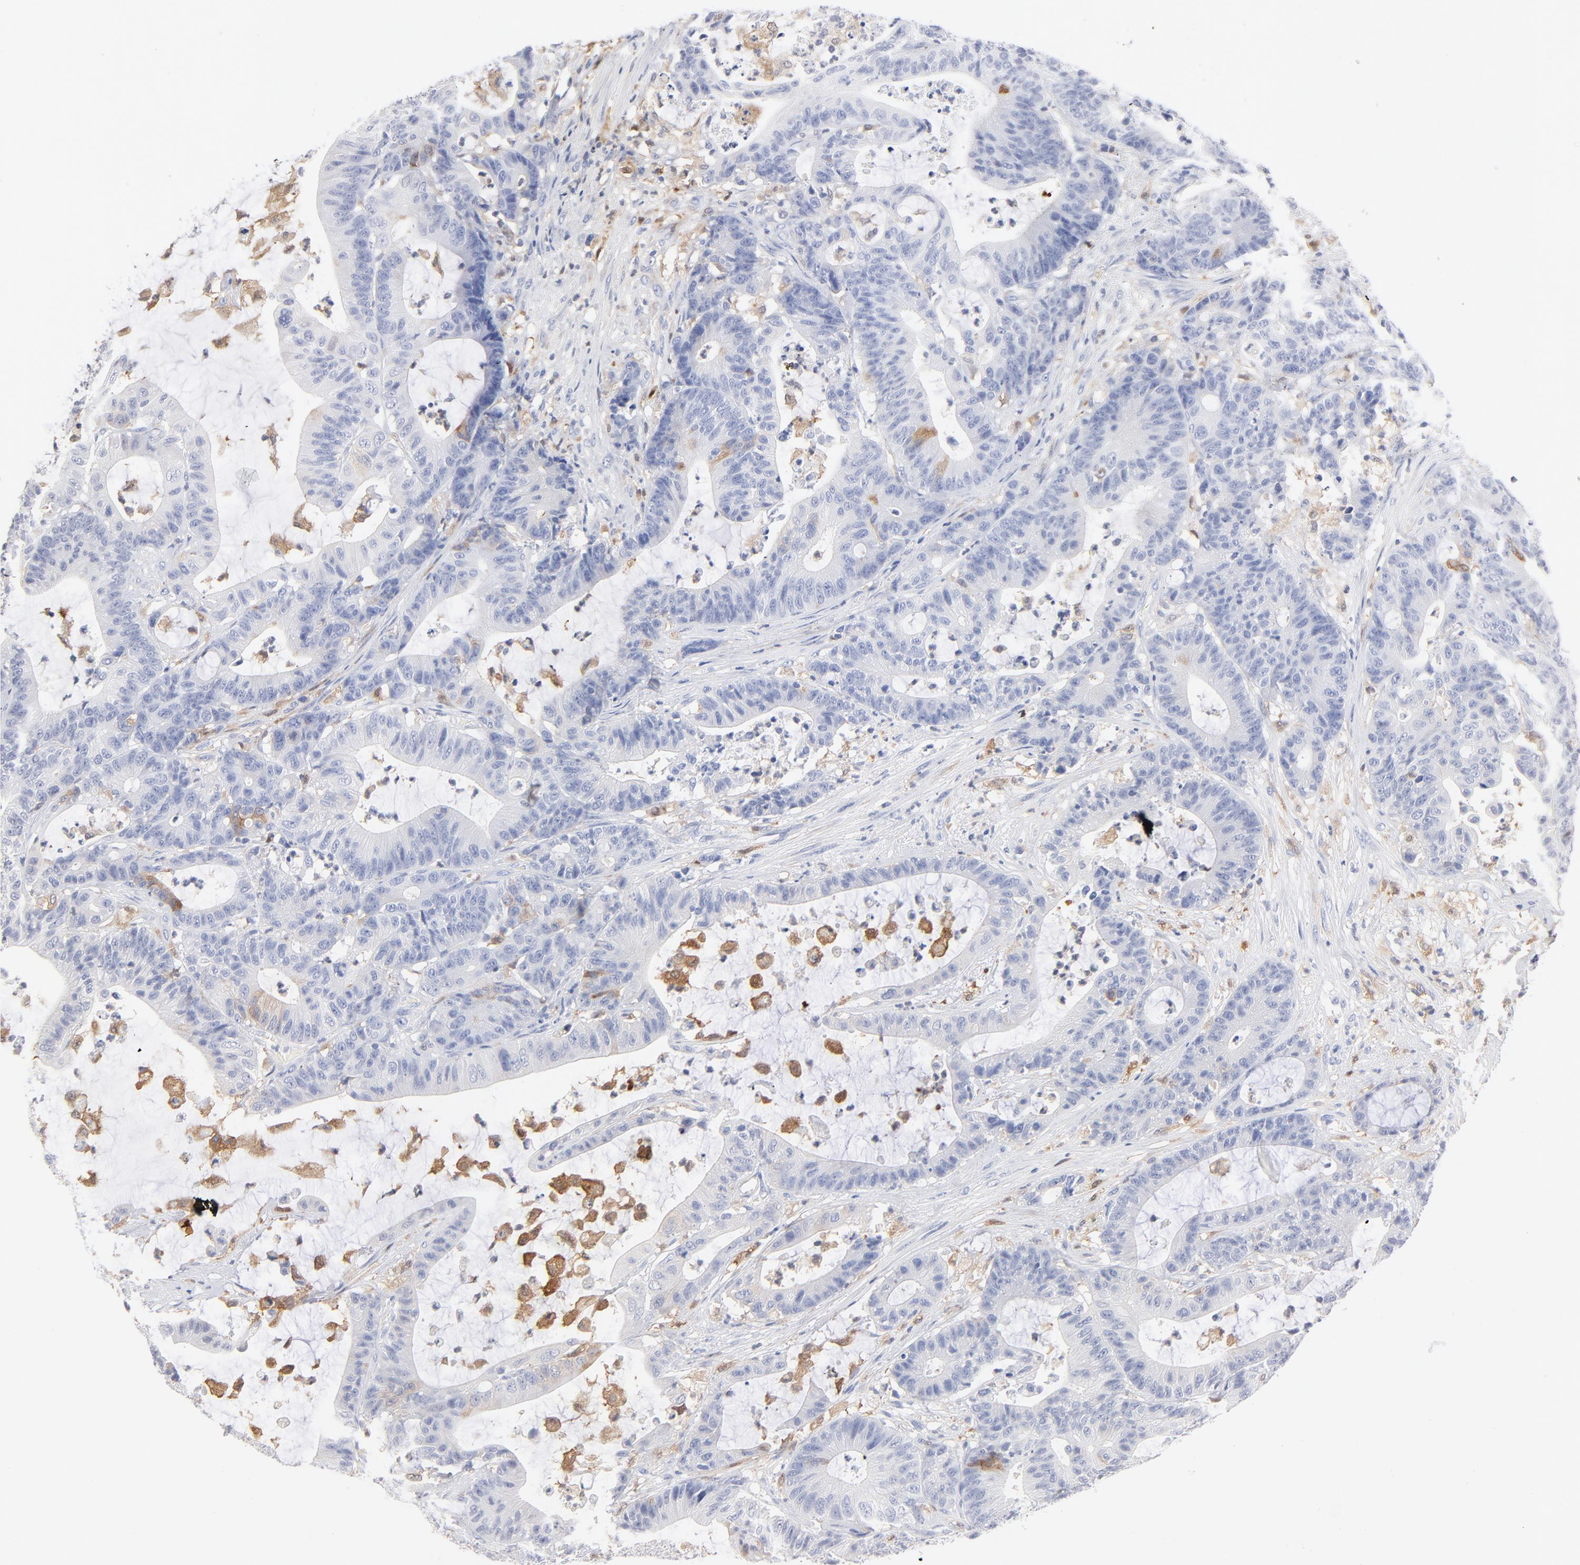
{"staining": {"intensity": "negative", "quantity": "none", "location": "none"}, "tissue": "colorectal cancer", "cell_type": "Tumor cells", "image_type": "cancer", "snomed": [{"axis": "morphology", "description": "Adenocarcinoma, NOS"}, {"axis": "topography", "description": "Colon"}], "caption": "Tumor cells show no significant staining in adenocarcinoma (colorectal).", "gene": "IFIT2", "patient": {"sex": "female", "age": 84}}